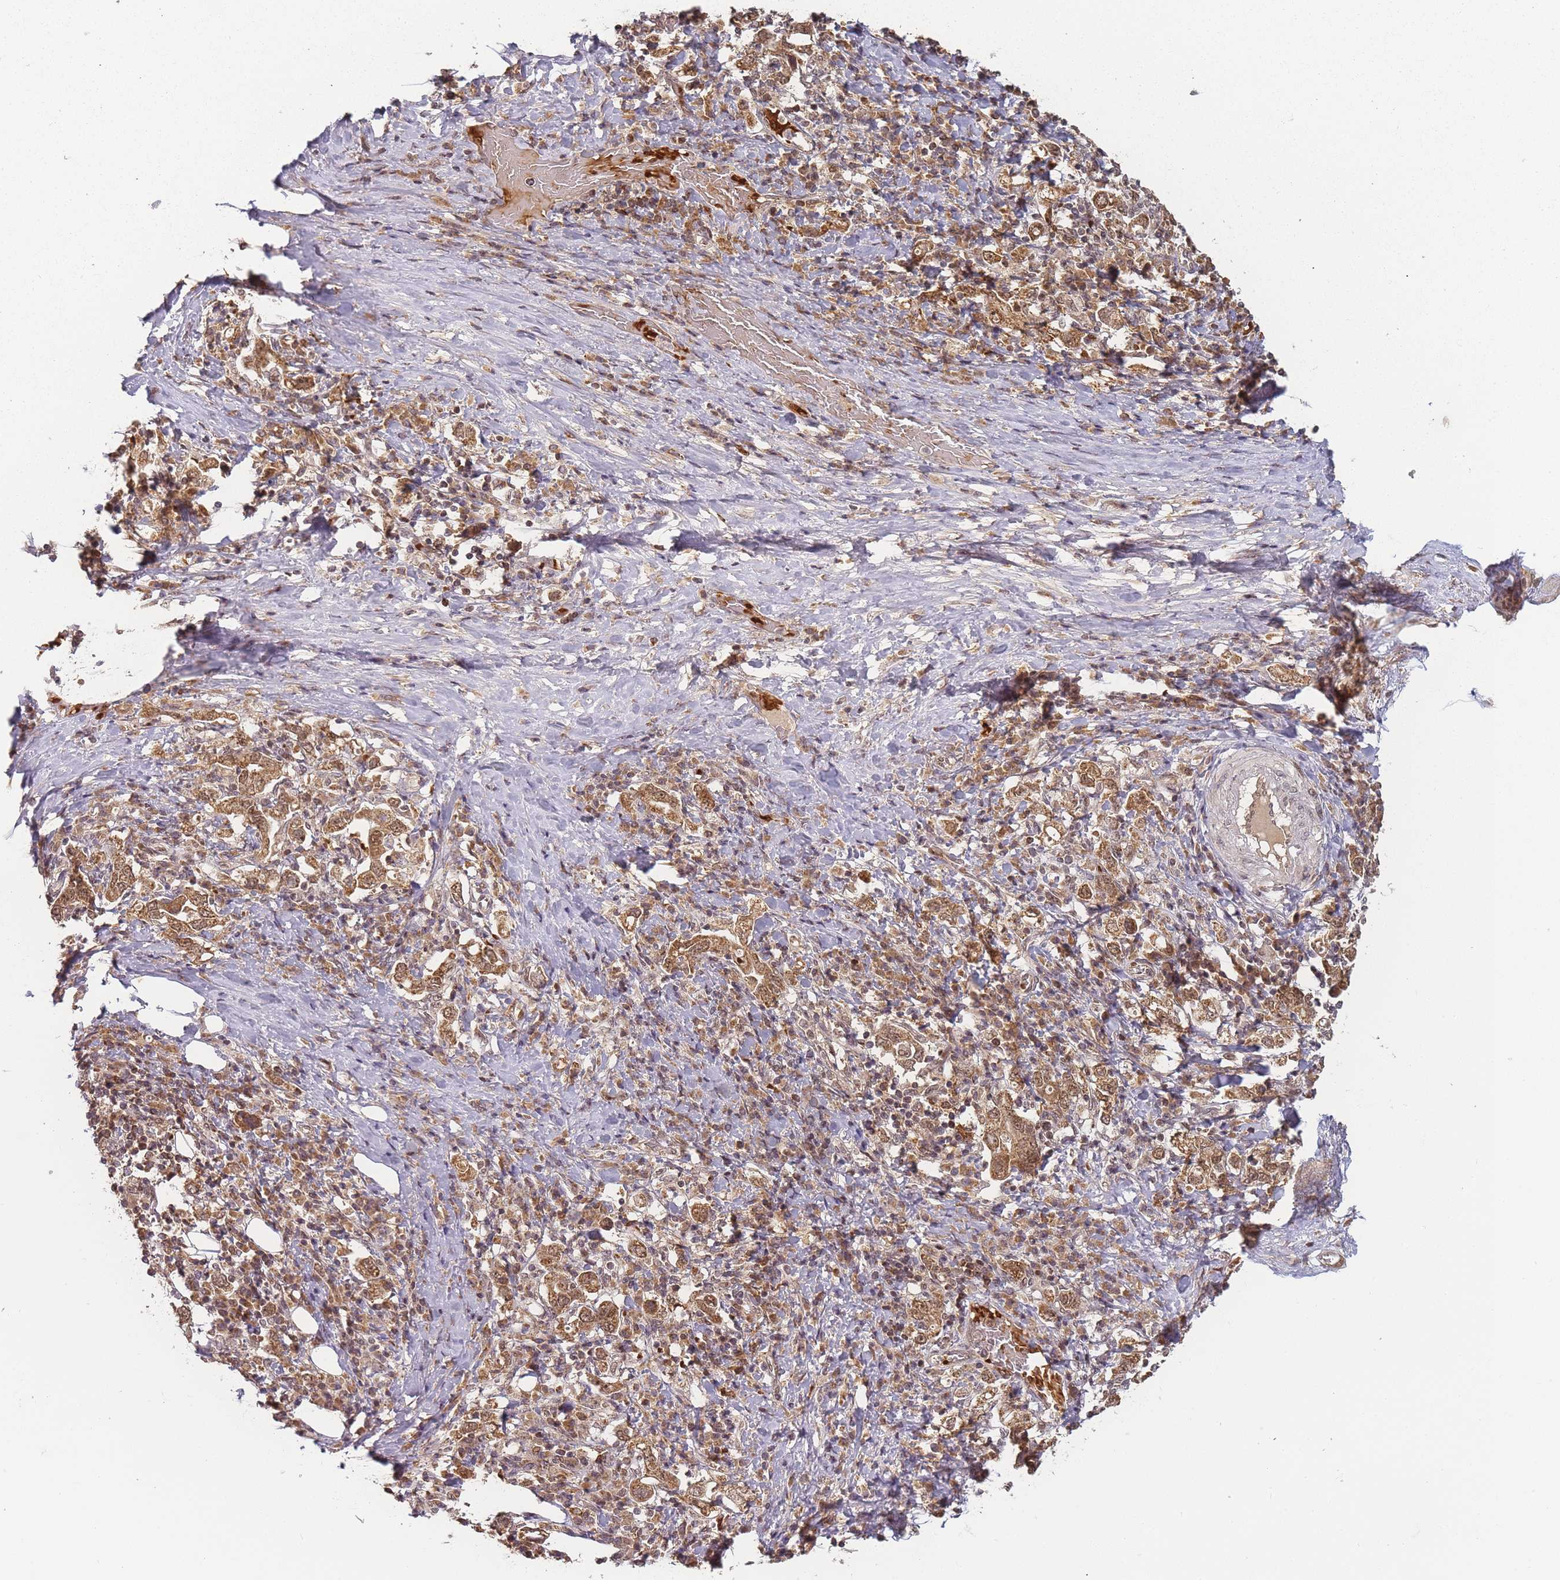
{"staining": {"intensity": "moderate", "quantity": ">75%", "location": "cytoplasmic/membranous,nuclear"}, "tissue": "stomach cancer", "cell_type": "Tumor cells", "image_type": "cancer", "snomed": [{"axis": "morphology", "description": "Adenocarcinoma, NOS"}, {"axis": "topography", "description": "Stomach, upper"}, {"axis": "topography", "description": "Stomach"}], "caption": "Protein staining exhibits moderate cytoplasmic/membranous and nuclear positivity in about >75% of tumor cells in stomach cancer (adenocarcinoma). (DAB IHC with brightfield microscopy, high magnification).", "gene": "ZNF497", "patient": {"sex": "male", "age": 62}}